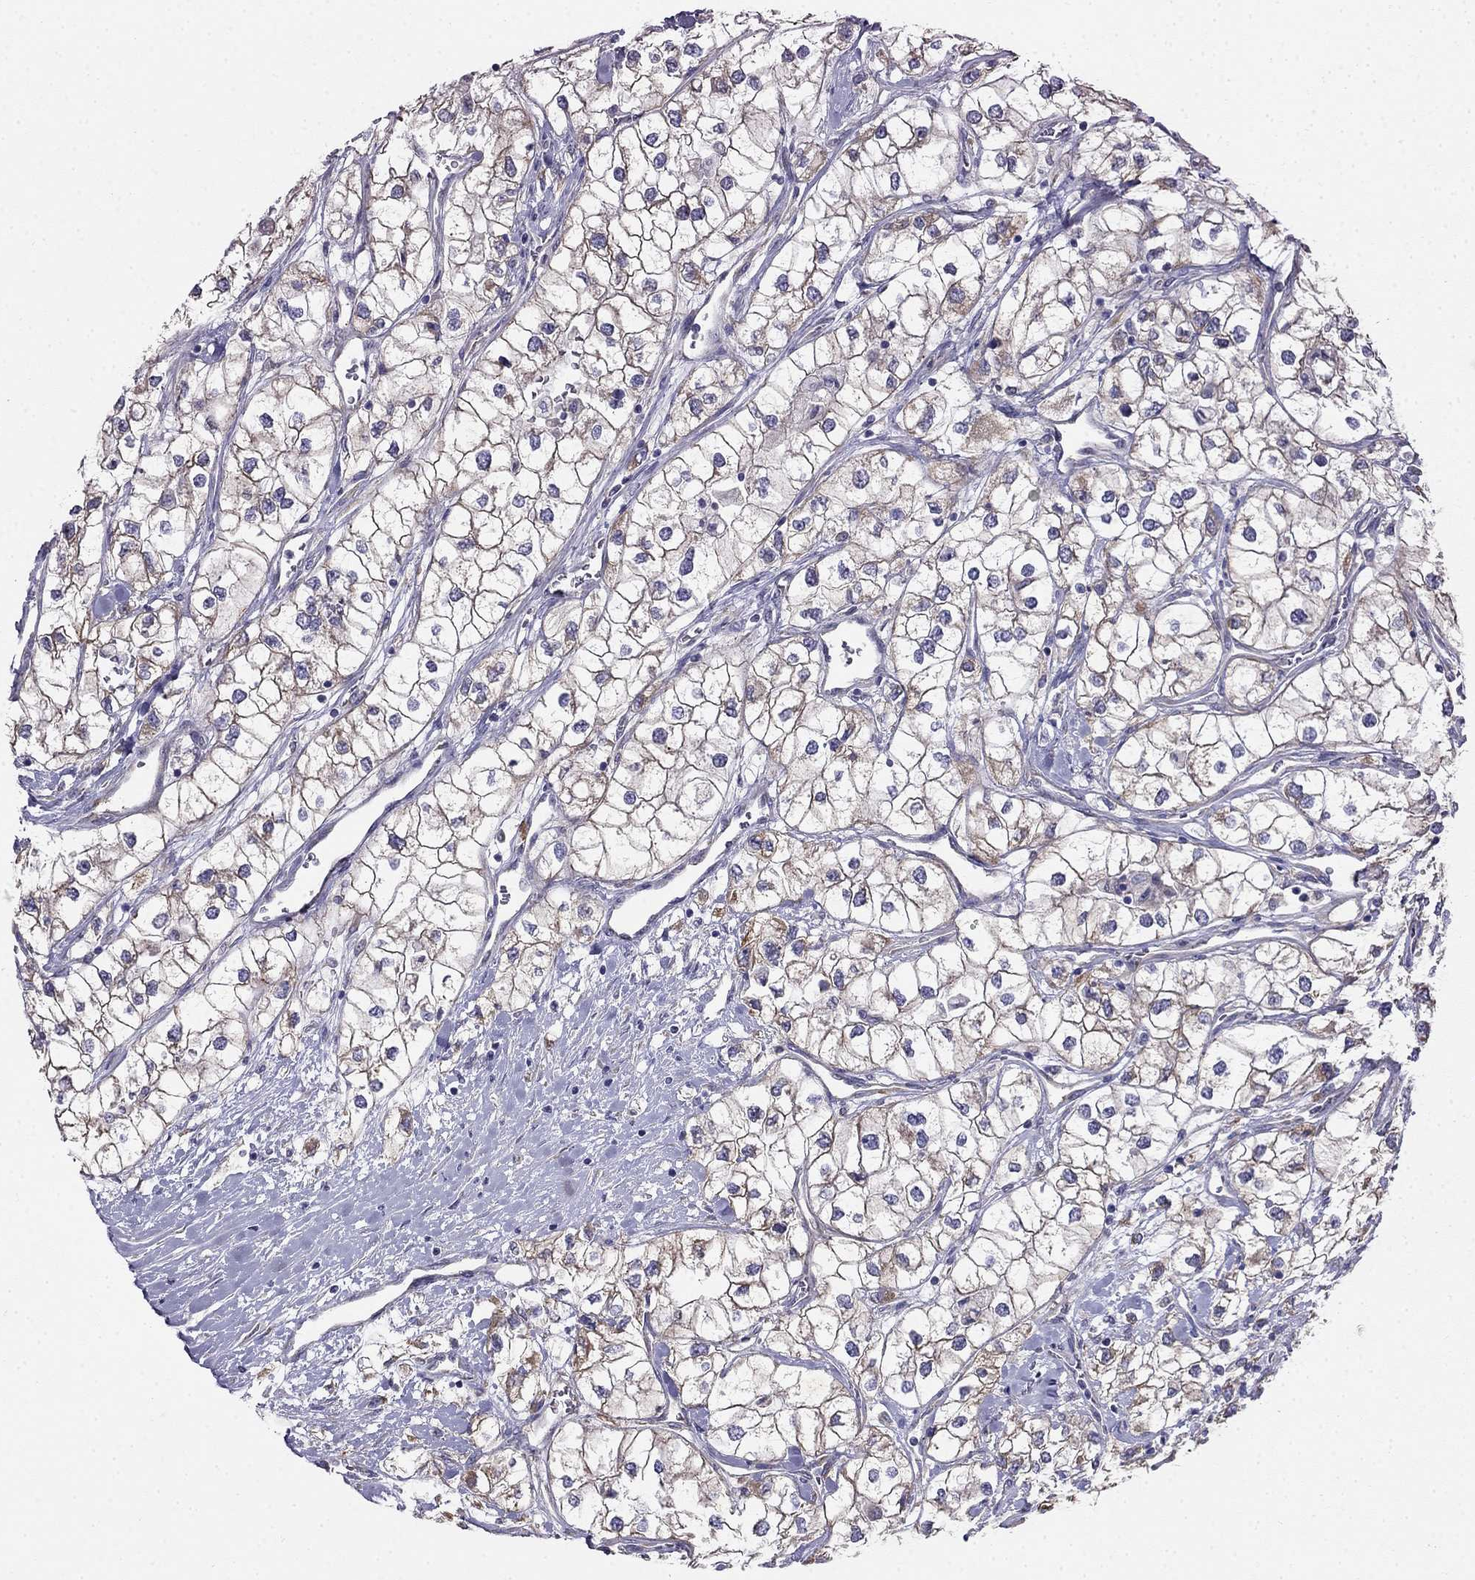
{"staining": {"intensity": "moderate", "quantity": ">75%", "location": "cytoplasmic/membranous"}, "tissue": "renal cancer", "cell_type": "Tumor cells", "image_type": "cancer", "snomed": [{"axis": "morphology", "description": "Adenocarcinoma, NOS"}, {"axis": "topography", "description": "Kidney"}], "caption": "DAB (3,3'-diaminobenzidine) immunohistochemical staining of human adenocarcinoma (renal) exhibits moderate cytoplasmic/membranous protein expression in approximately >75% of tumor cells.", "gene": "LONRF2", "patient": {"sex": "male", "age": 59}}